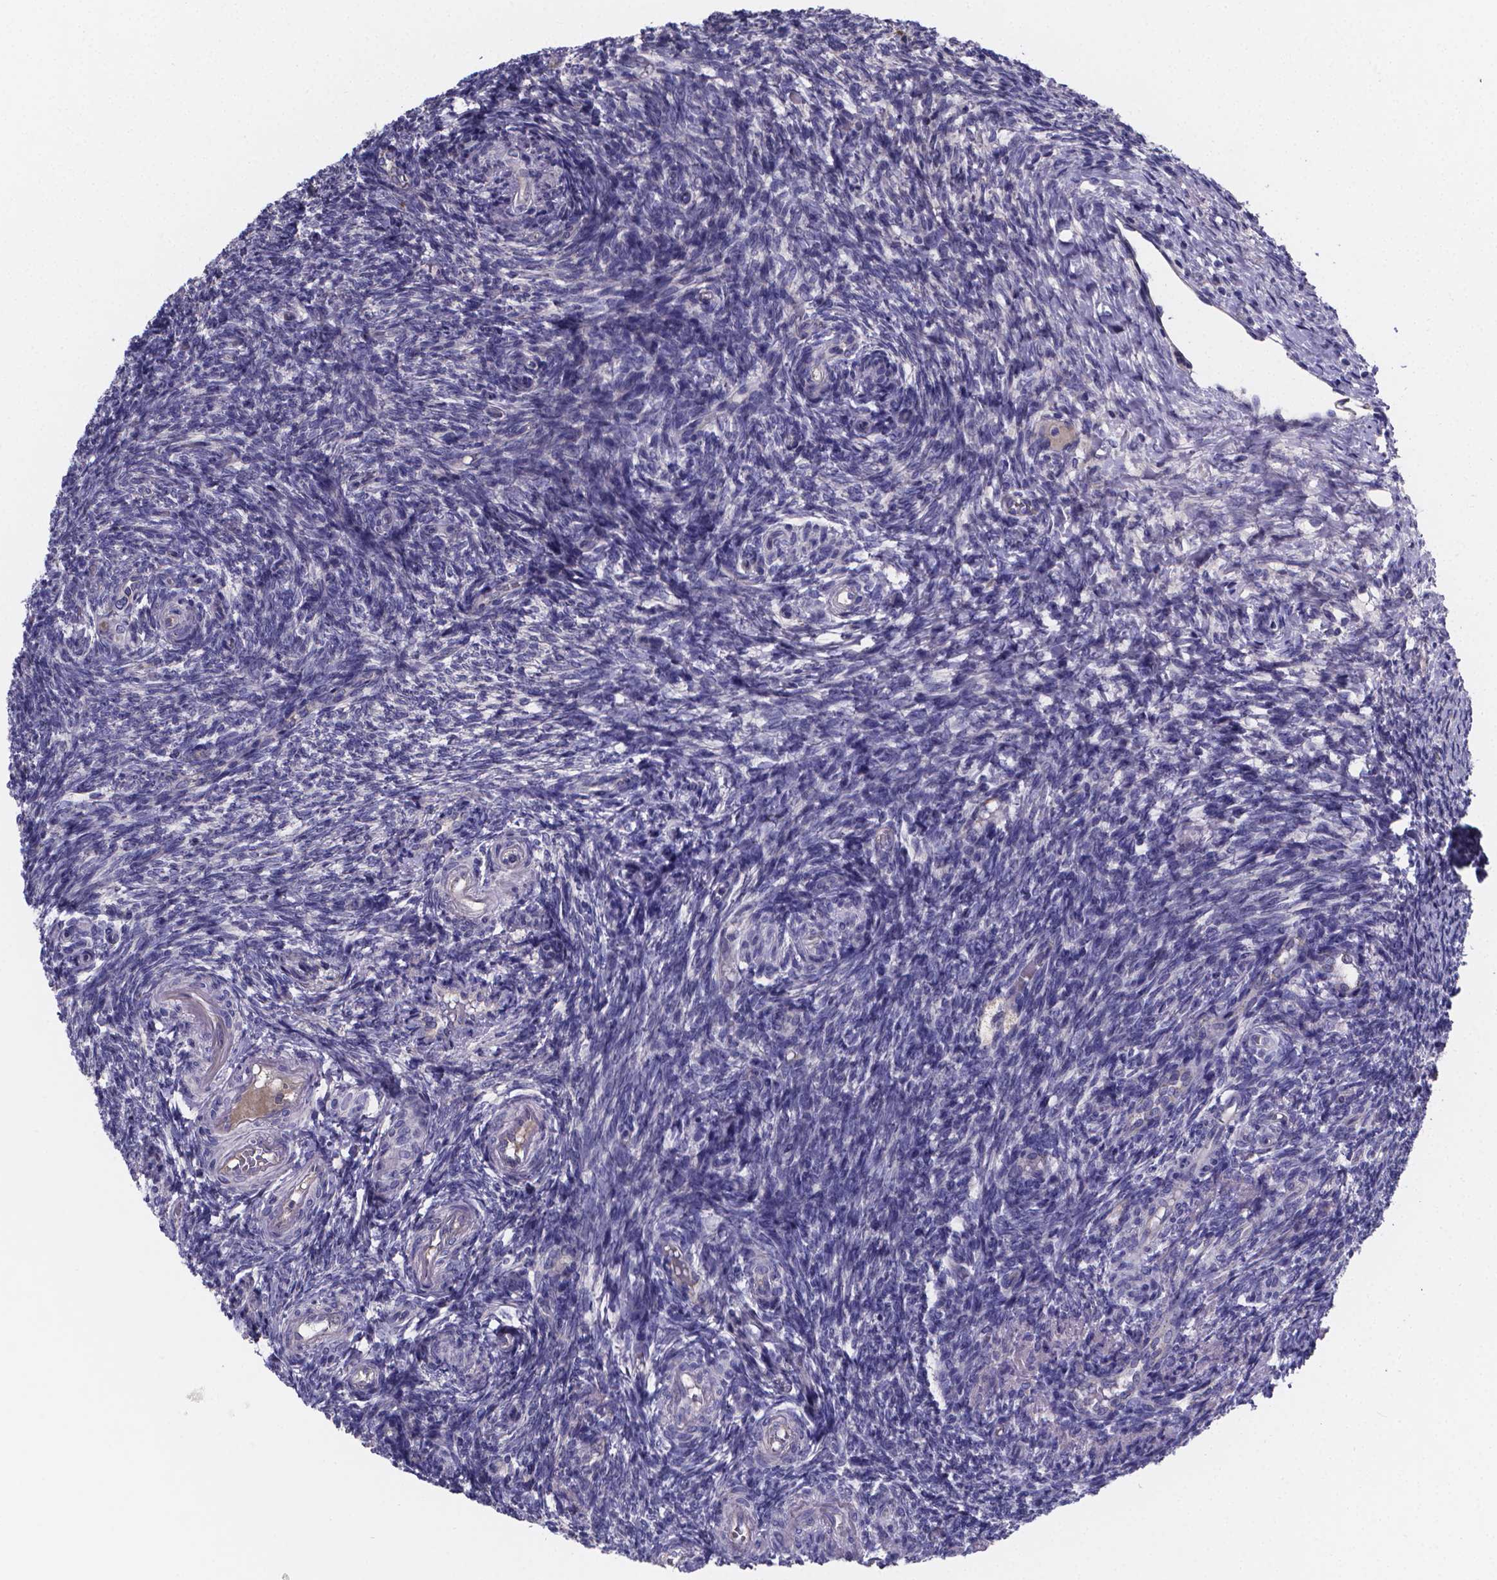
{"staining": {"intensity": "negative", "quantity": "none", "location": "none"}, "tissue": "ovary", "cell_type": "Ovarian stroma cells", "image_type": "normal", "snomed": [{"axis": "morphology", "description": "Normal tissue, NOS"}, {"axis": "topography", "description": "Ovary"}], "caption": "Immunohistochemistry of normal ovary exhibits no staining in ovarian stroma cells. The staining was performed using DAB (3,3'-diaminobenzidine) to visualize the protein expression in brown, while the nuclei were stained in blue with hematoxylin (Magnification: 20x).", "gene": "SFRP4", "patient": {"sex": "female", "age": 39}}